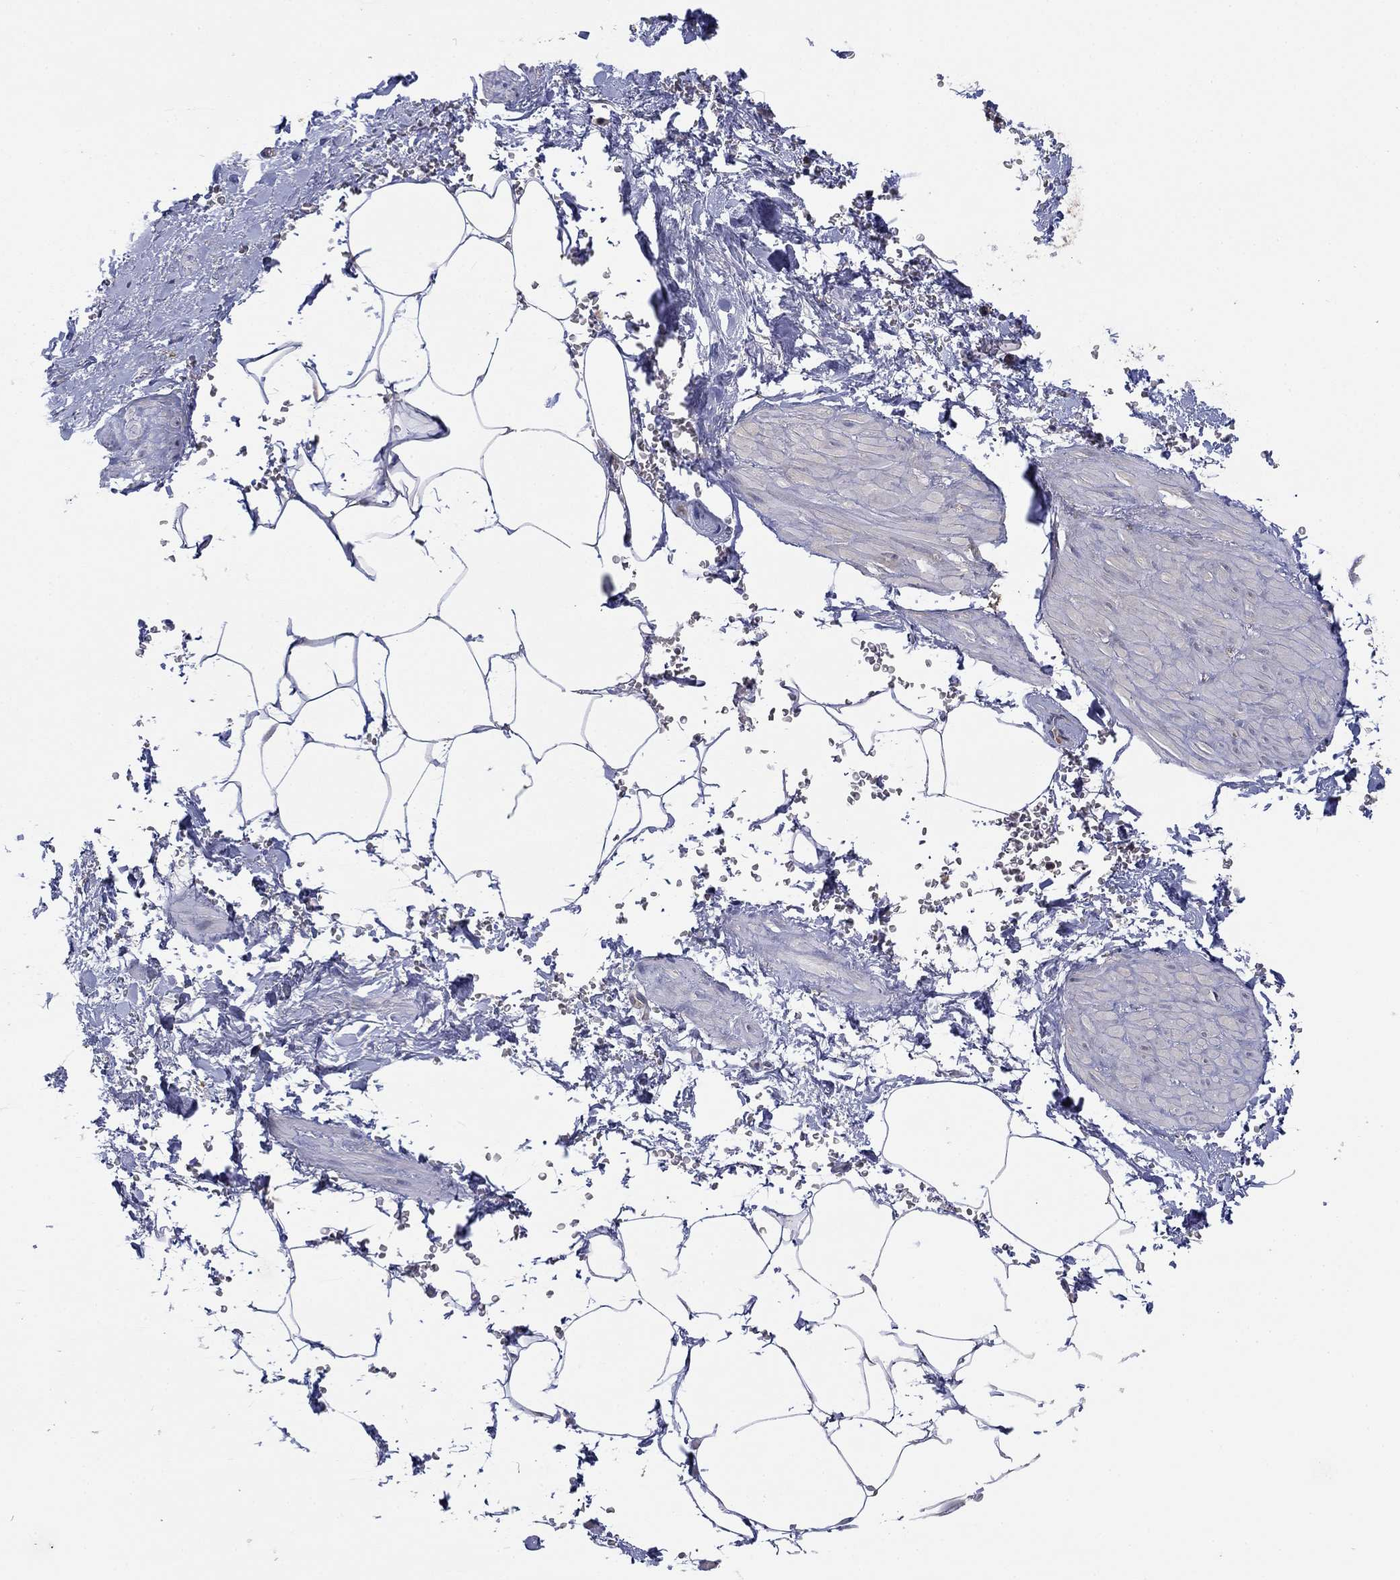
{"staining": {"intensity": "negative", "quantity": "none", "location": "none"}, "tissue": "adipose tissue", "cell_type": "Adipocytes", "image_type": "normal", "snomed": [{"axis": "morphology", "description": "Normal tissue, NOS"}, {"axis": "topography", "description": "Soft tissue"}, {"axis": "topography", "description": "Adipose tissue"}, {"axis": "topography", "description": "Vascular tissue"}, {"axis": "topography", "description": "Peripheral nerve tissue"}], "caption": "An immunohistochemistry (IHC) micrograph of benign adipose tissue is shown. There is no staining in adipocytes of adipose tissue. (DAB (3,3'-diaminobenzidine) immunohistochemistry (IHC) with hematoxylin counter stain).", "gene": "RNF114", "patient": {"sex": "male", "age": 68}}